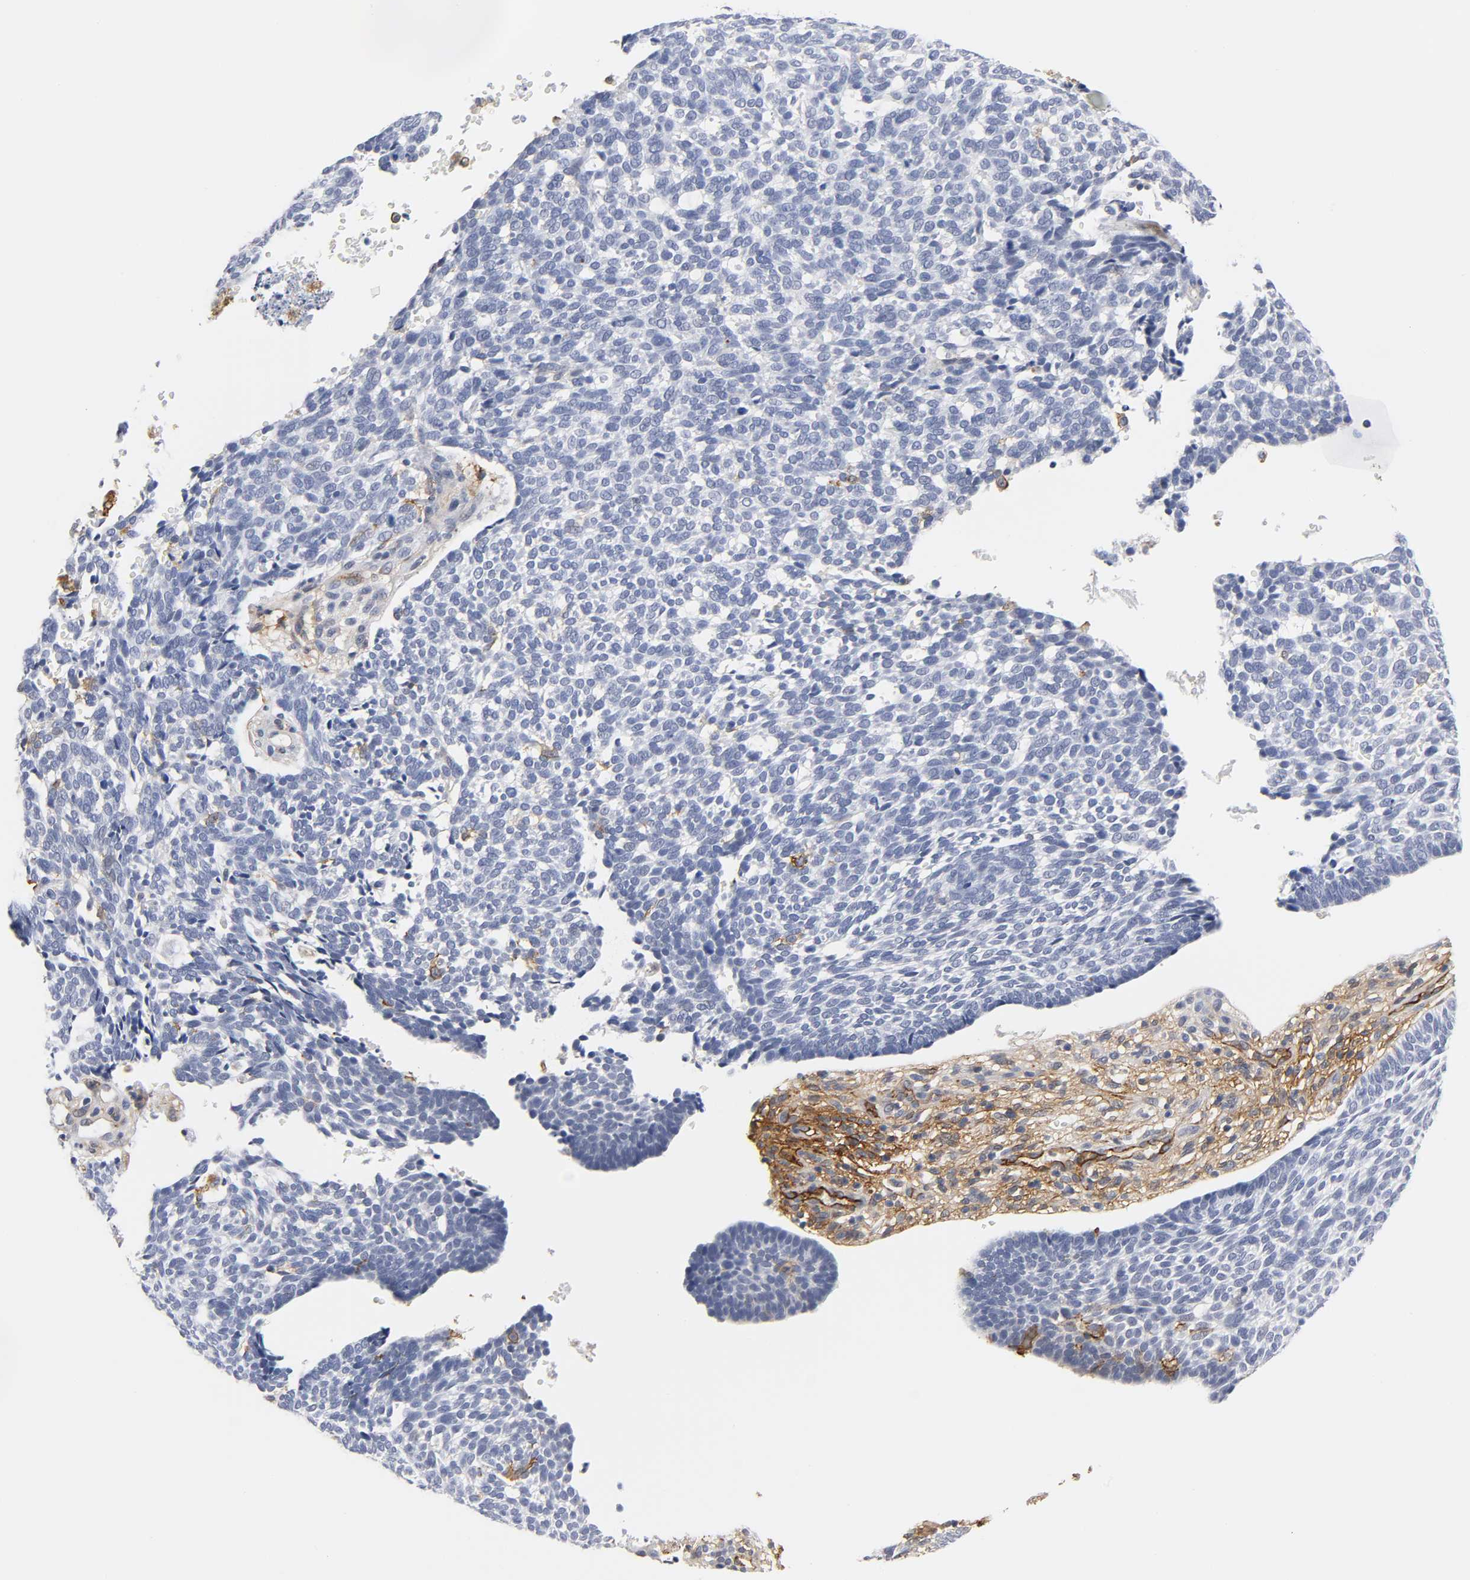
{"staining": {"intensity": "negative", "quantity": "none", "location": "none"}, "tissue": "skin cancer", "cell_type": "Tumor cells", "image_type": "cancer", "snomed": [{"axis": "morphology", "description": "Normal tissue, NOS"}, {"axis": "morphology", "description": "Basal cell carcinoma"}, {"axis": "topography", "description": "Skin"}], "caption": "Immunohistochemistry (IHC) micrograph of neoplastic tissue: human skin cancer stained with DAB (3,3'-diaminobenzidine) demonstrates no significant protein staining in tumor cells.", "gene": "ICAM1", "patient": {"sex": "male", "age": 87}}